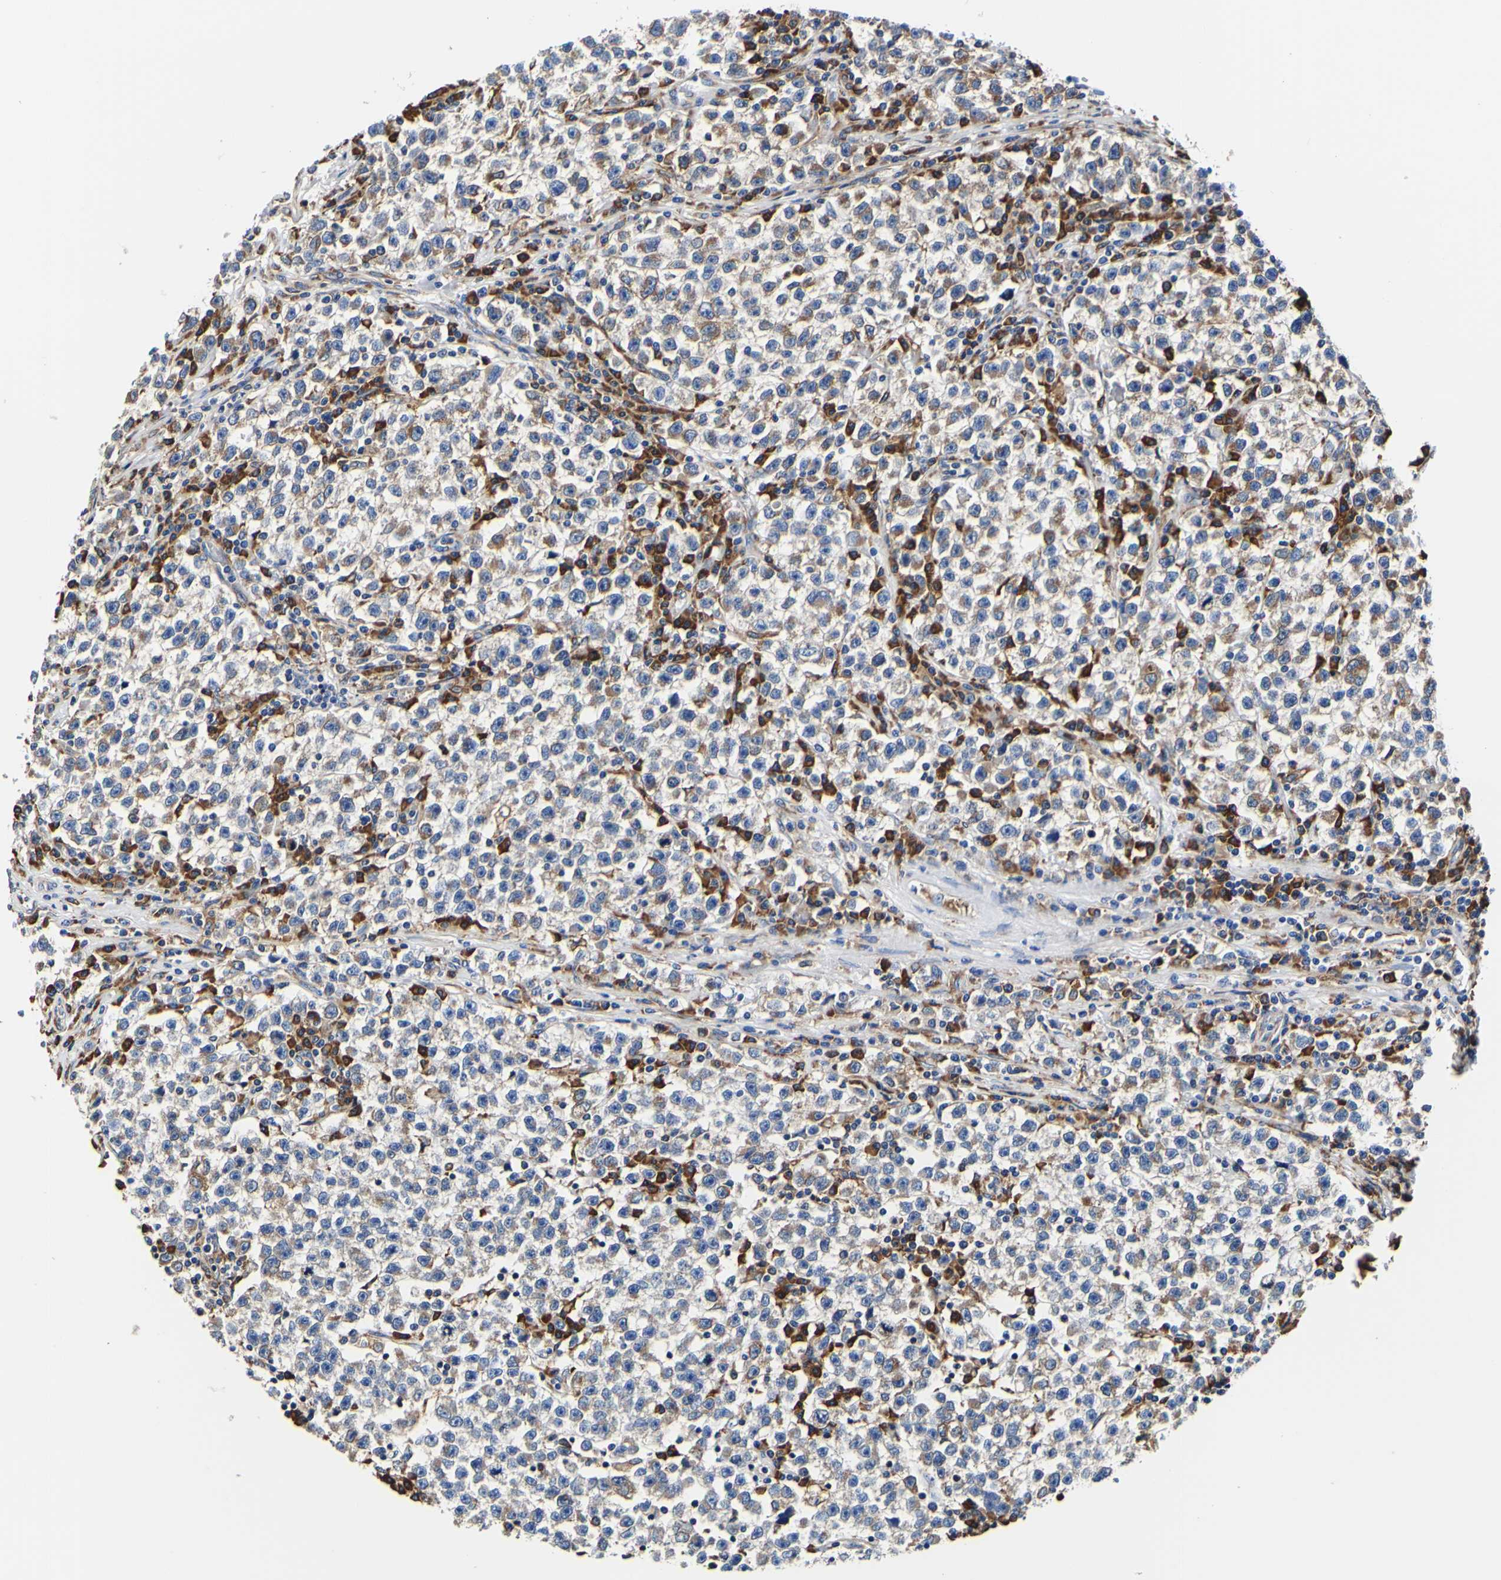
{"staining": {"intensity": "weak", "quantity": ">75%", "location": "cytoplasmic/membranous"}, "tissue": "testis cancer", "cell_type": "Tumor cells", "image_type": "cancer", "snomed": [{"axis": "morphology", "description": "Seminoma, NOS"}, {"axis": "topography", "description": "Testis"}], "caption": "Immunohistochemistry (IHC) staining of testis seminoma, which displays low levels of weak cytoplasmic/membranous staining in about >75% of tumor cells indicating weak cytoplasmic/membranous protein positivity. The staining was performed using DAB (brown) for protein detection and nuclei were counterstained in hematoxylin (blue).", "gene": "P4HB", "patient": {"sex": "male", "age": 22}}